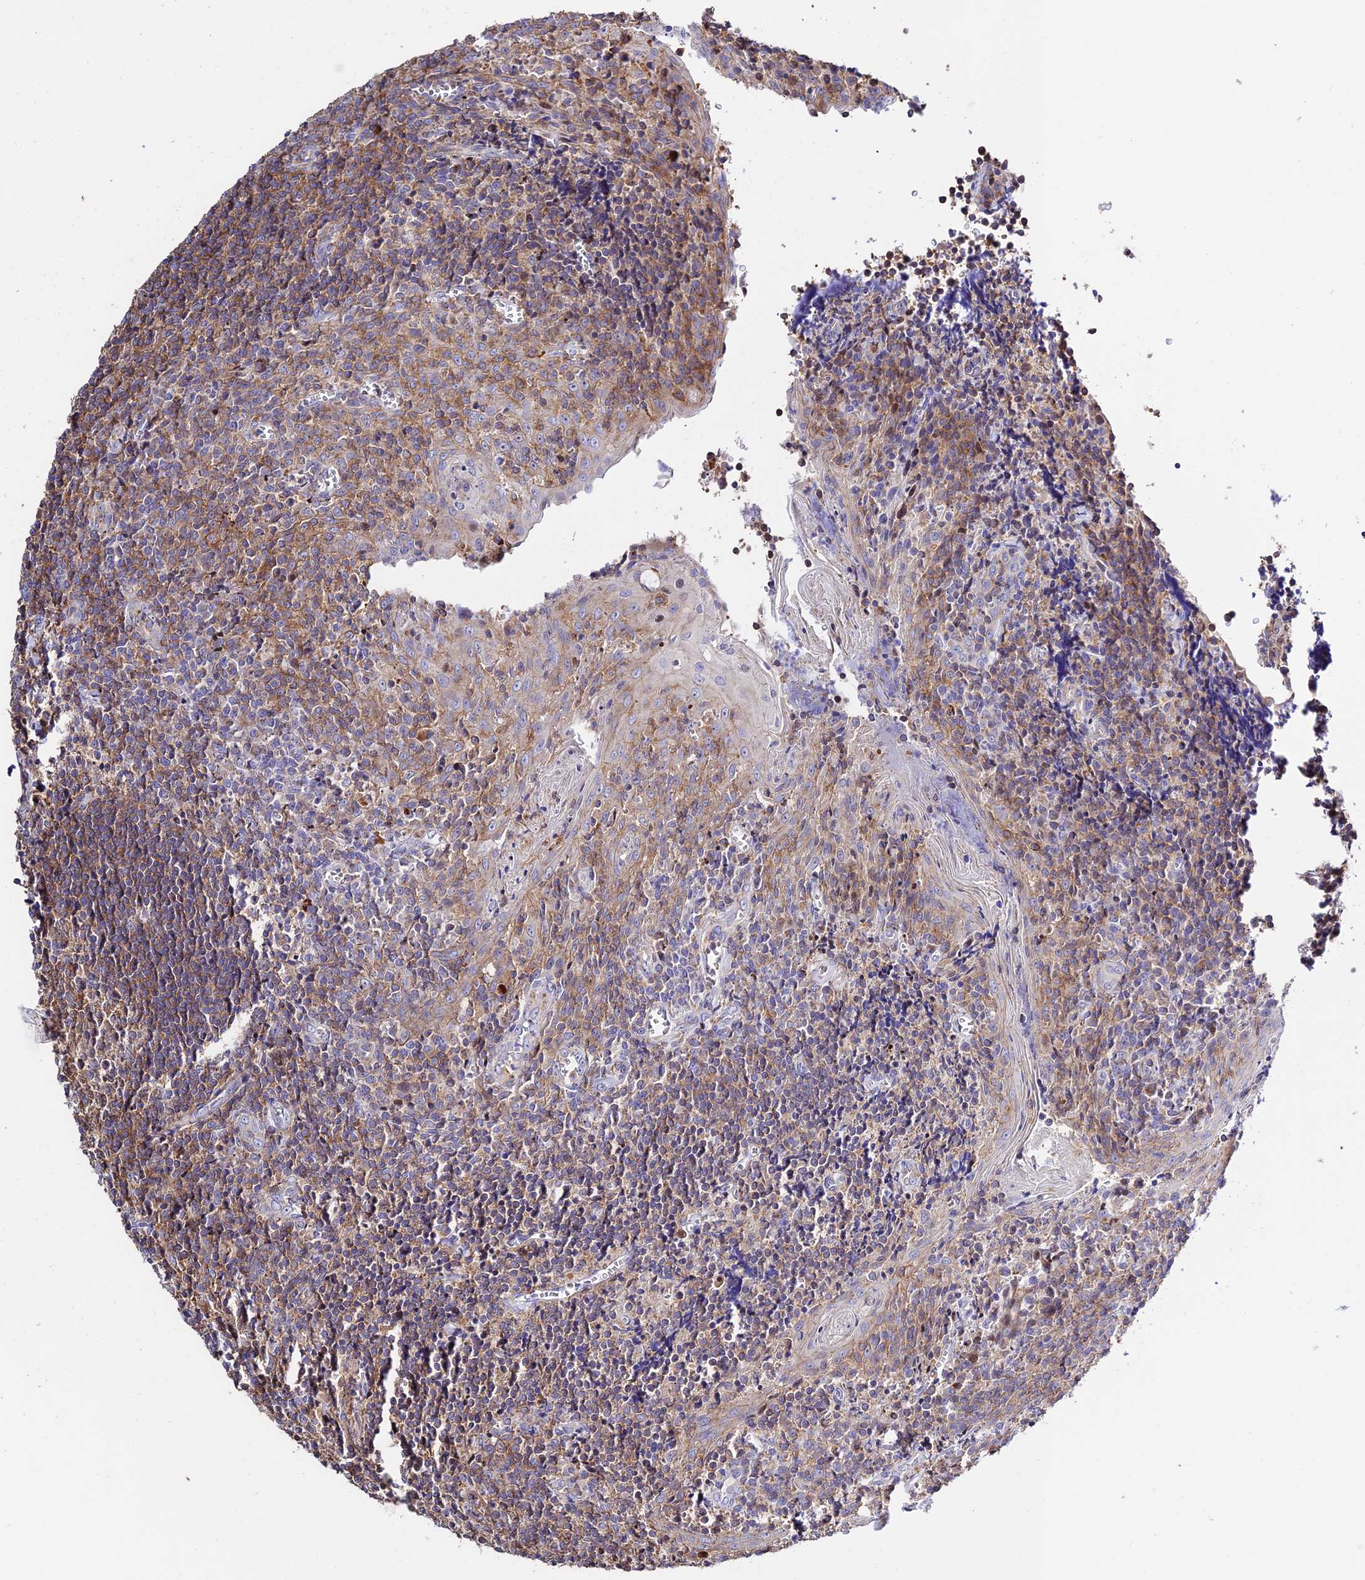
{"staining": {"intensity": "weak", "quantity": "25%-75%", "location": "cytoplasmic/membranous"}, "tissue": "tonsil", "cell_type": "Germinal center cells", "image_type": "normal", "snomed": [{"axis": "morphology", "description": "Normal tissue, NOS"}, {"axis": "topography", "description": "Tonsil"}], "caption": "This image reveals benign tonsil stained with IHC to label a protein in brown. The cytoplasmic/membranous of germinal center cells show weak positivity for the protein. Nuclei are counter-stained blue.", "gene": "PRIM1", "patient": {"sex": "male", "age": 27}}